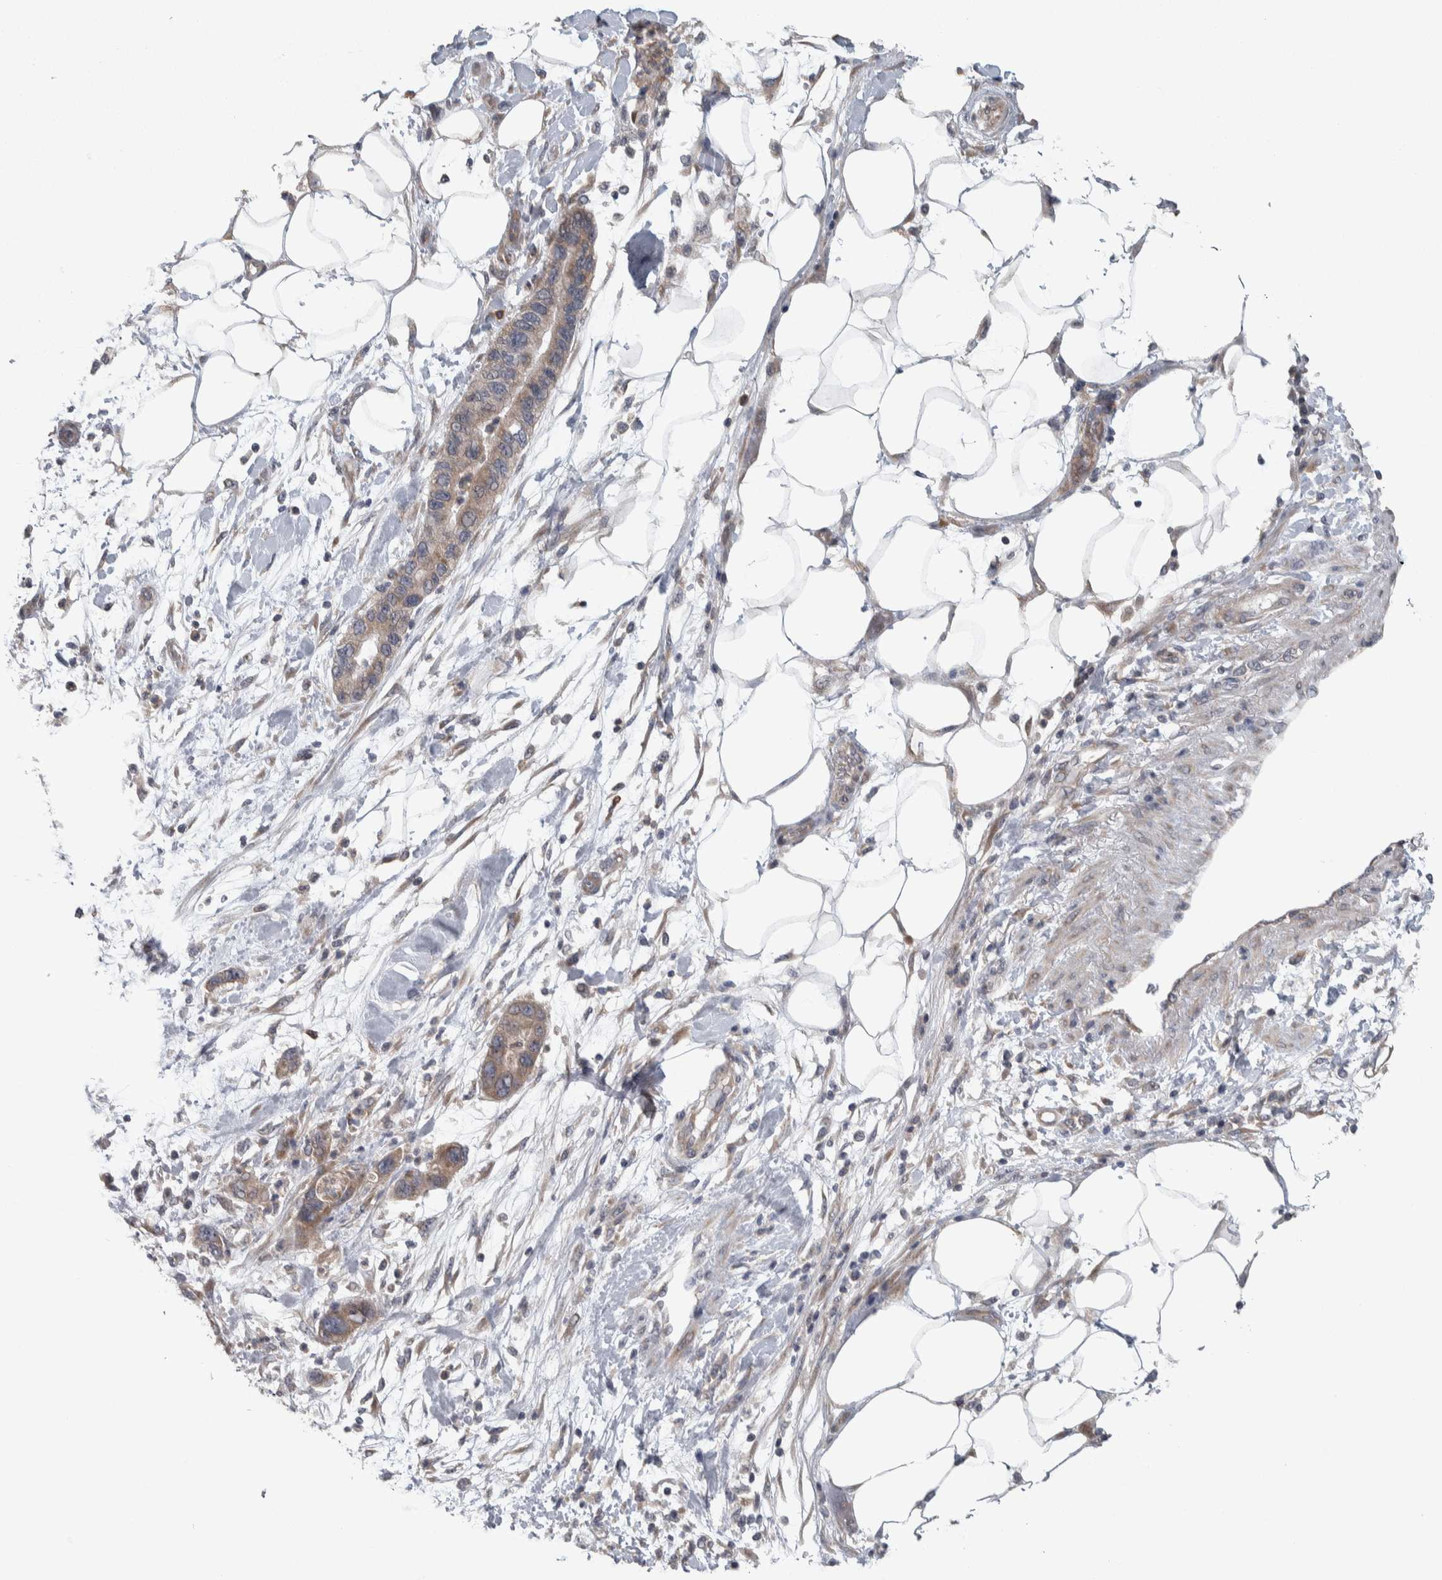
{"staining": {"intensity": "weak", "quantity": ">75%", "location": "cytoplasmic/membranous"}, "tissue": "pancreatic cancer", "cell_type": "Tumor cells", "image_type": "cancer", "snomed": [{"axis": "morphology", "description": "Normal tissue, NOS"}, {"axis": "morphology", "description": "Adenocarcinoma, NOS"}, {"axis": "topography", "description": "Pancreas"}], "caption": "A brown stain highlights weak cytoplasmic/membranous positivity of a protein in pancreatic cancer (adenocarcinoma) tumor cells.", "gene": "SRP68", "patient": {"sex": "female", "age": 71}}